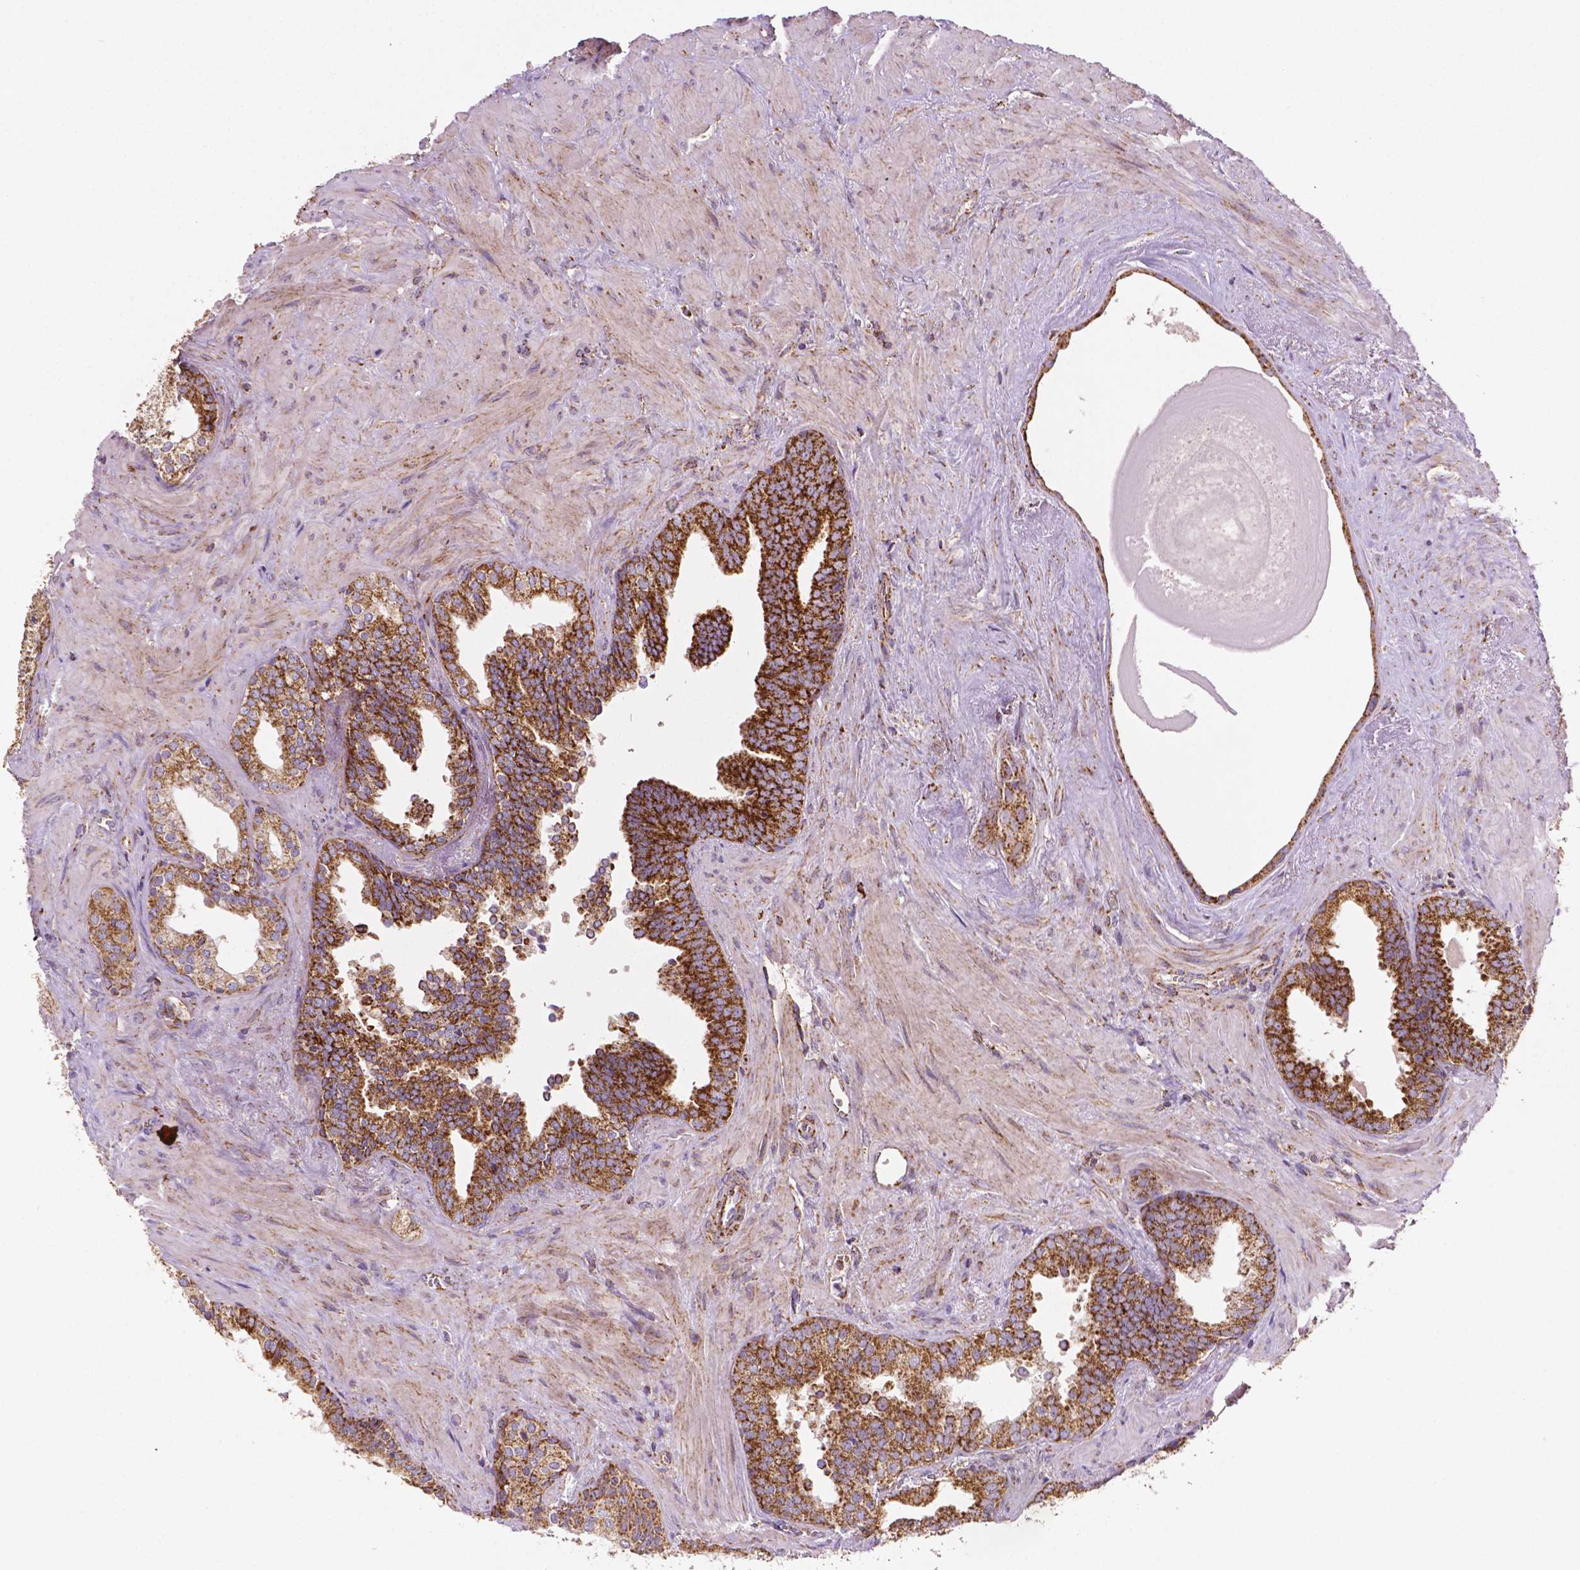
{"staining": {"intensity": "strong", "quantity": ">75%", "location": "cytoplasmic/membranous"}, "tissue": "prostate cancer", "cell_type": "Tumor cells", "image_type": "cancer", "snomed": [{"axis": "morphology", "description": "Adenocarcinoma, High grade"}, {"axis": "topography", "description": "Prostate"}], "caption": "About >75% of tumor cells in prostate high-grade adenocarcinoma show strong cytoplasmic/membranous protein expression as visualized by brown immunohistochemical staining.", "gene": "ILVBL", "patient": {"sex": "male", "age": 68}}